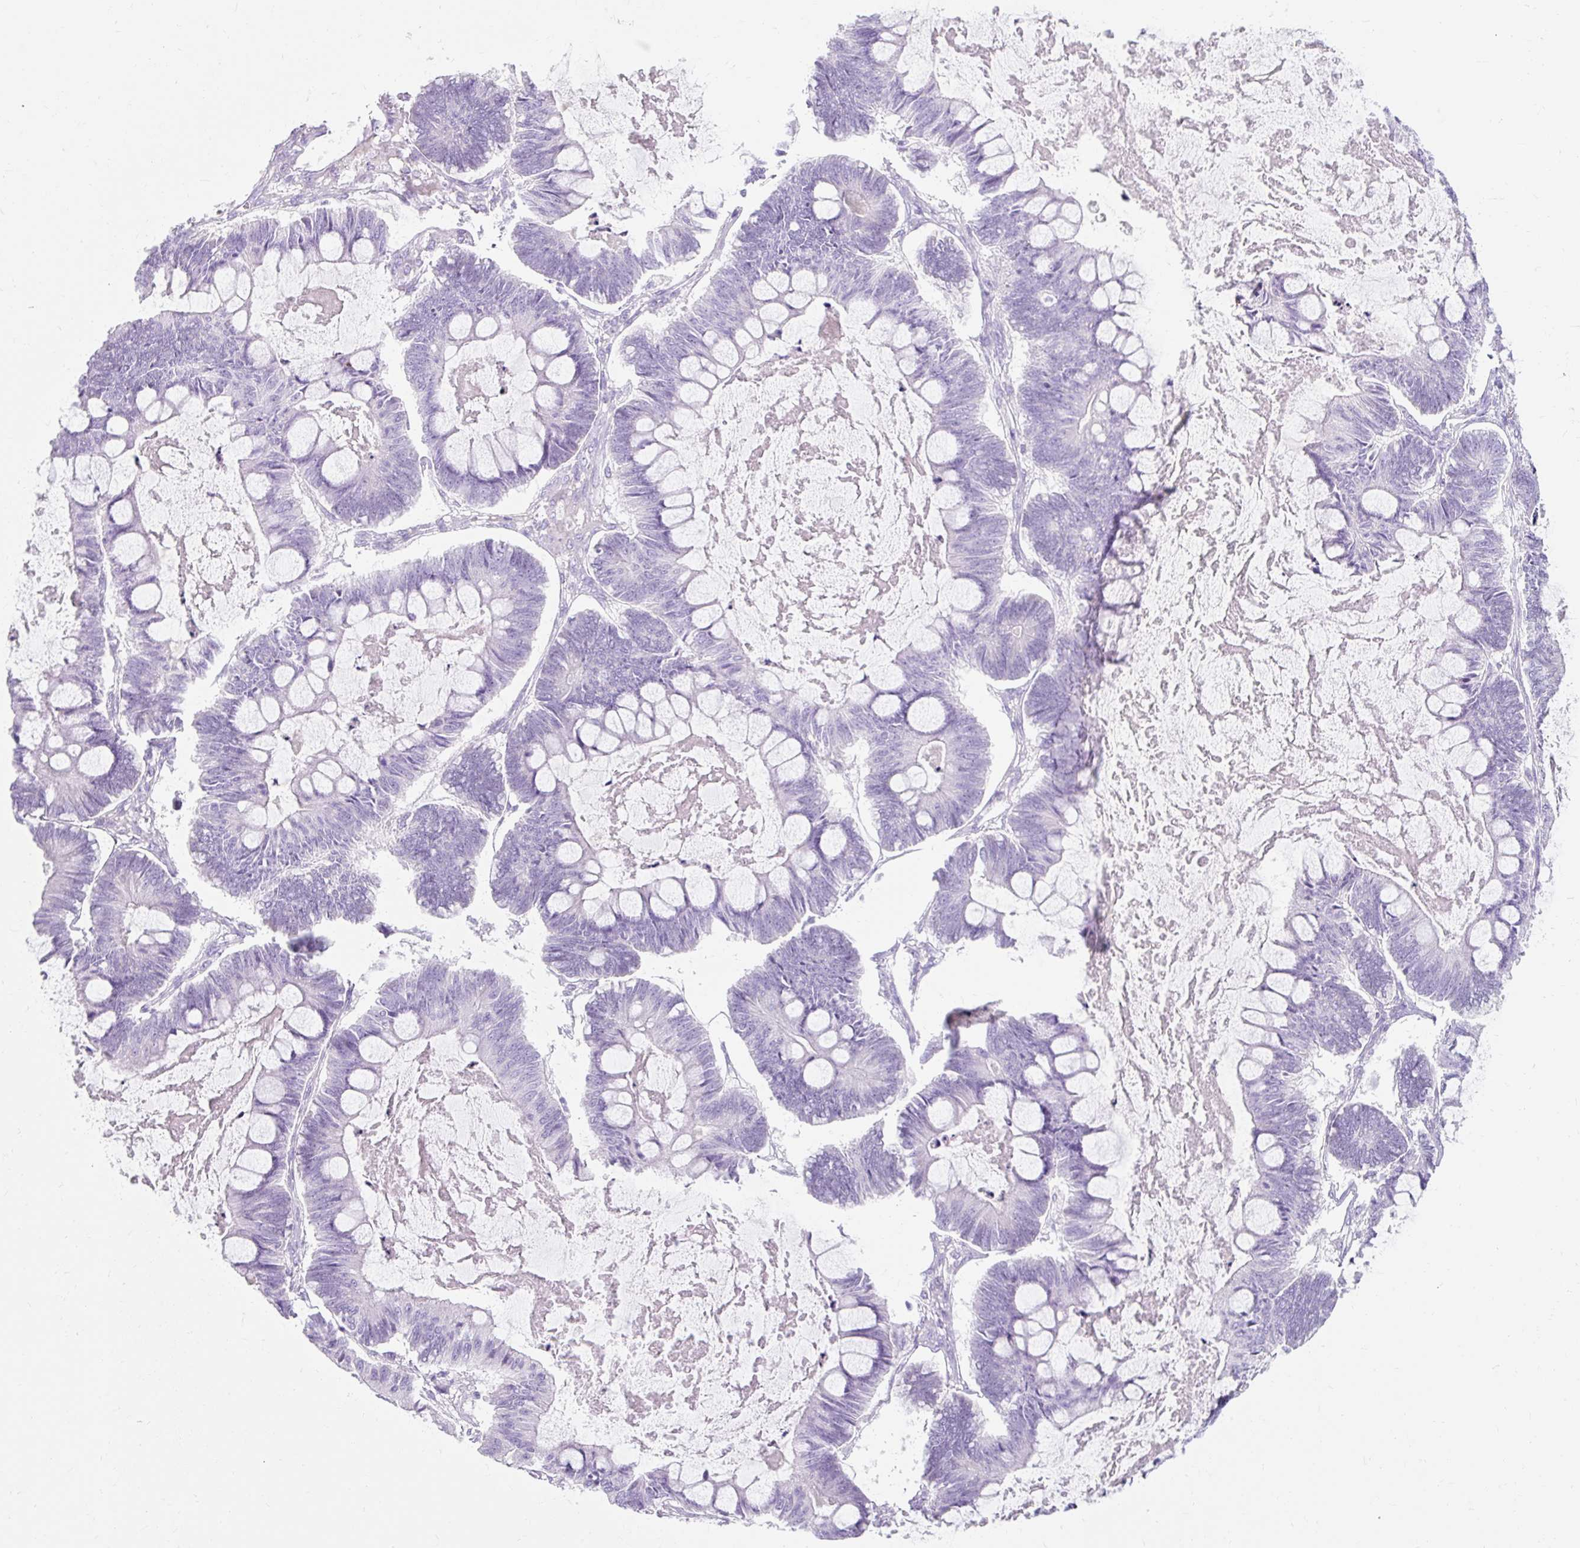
{"staining": {"intensity": "negative", "quantity": "none", "location": "none"}, "tissue": "ovarian cancer", "cell_type": "Tumor cells", "image_type": "cancer", "snomed": [{"axis": "morphology", "description": "Cystadenocarcinoma, mucinous, NOS"}, {"axis": "topography", "description": "Ovary"}], "caption": "This is an IHC histopathology image of ovarian cancer (mucinous cystadenocarcinoma). There is no positivity in tumor cells.", "gene": "TMEM213", "patient": {"sex": "female", "age": 61}}